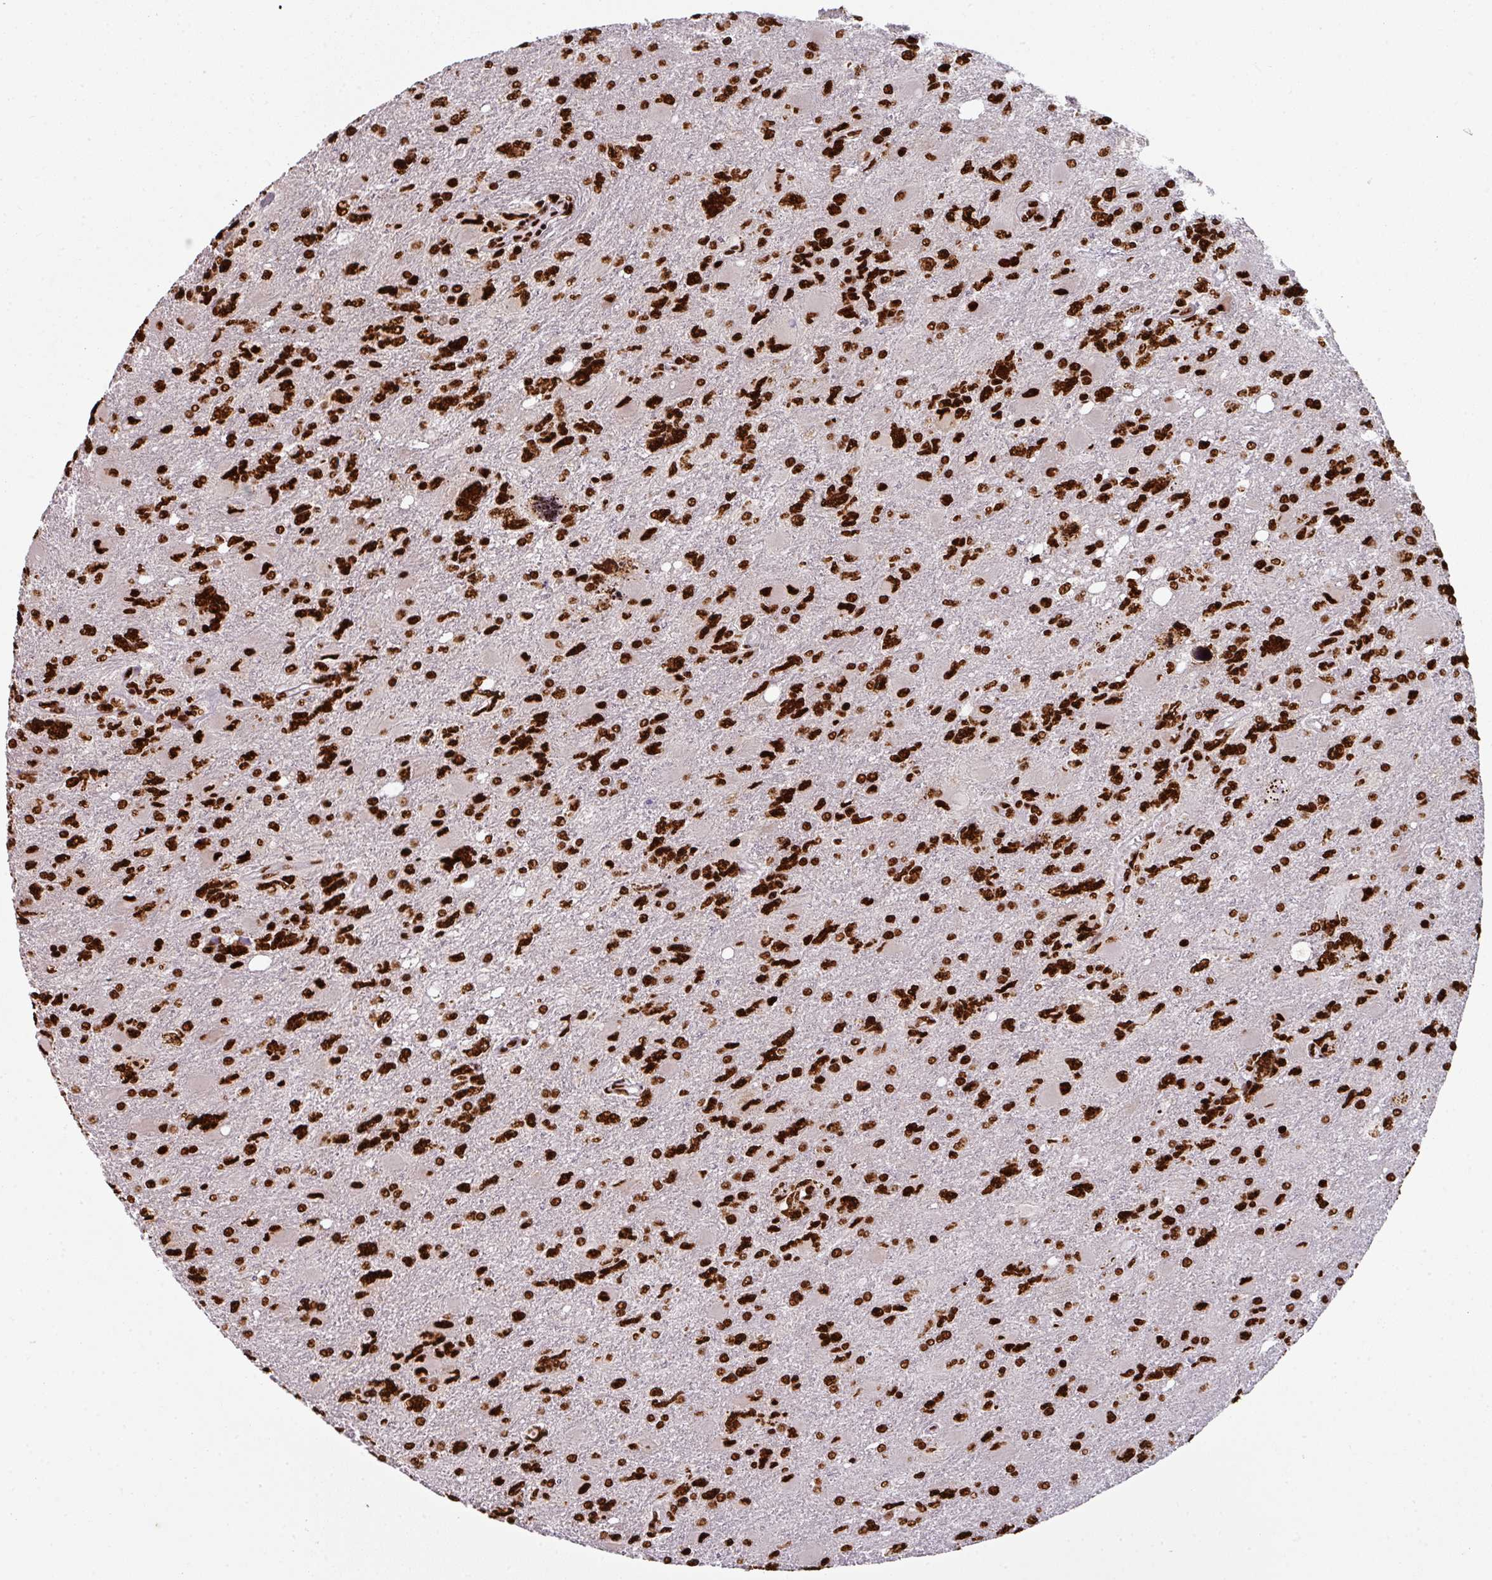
{"staining": {"intensity": "strong", "quantity": ">75%", "location": "nuclear"}, "tissue": "glioma", "cell_type": "Tumor cells", "image_type": "cancer", "snomed": [{"axis": "morphology", "description": "Glioma, malignant, High grade"}, {"axis": "topography", "description": "Brain"}], "caption": "Protein staining shows strong nuclear staining in about >75% of tumor cells in glioma. (brown staining indicates protein expression, while blue staining denotes nuclei).", "gene": "SIK3", "patient": {"sex": "male", "age": 67}}